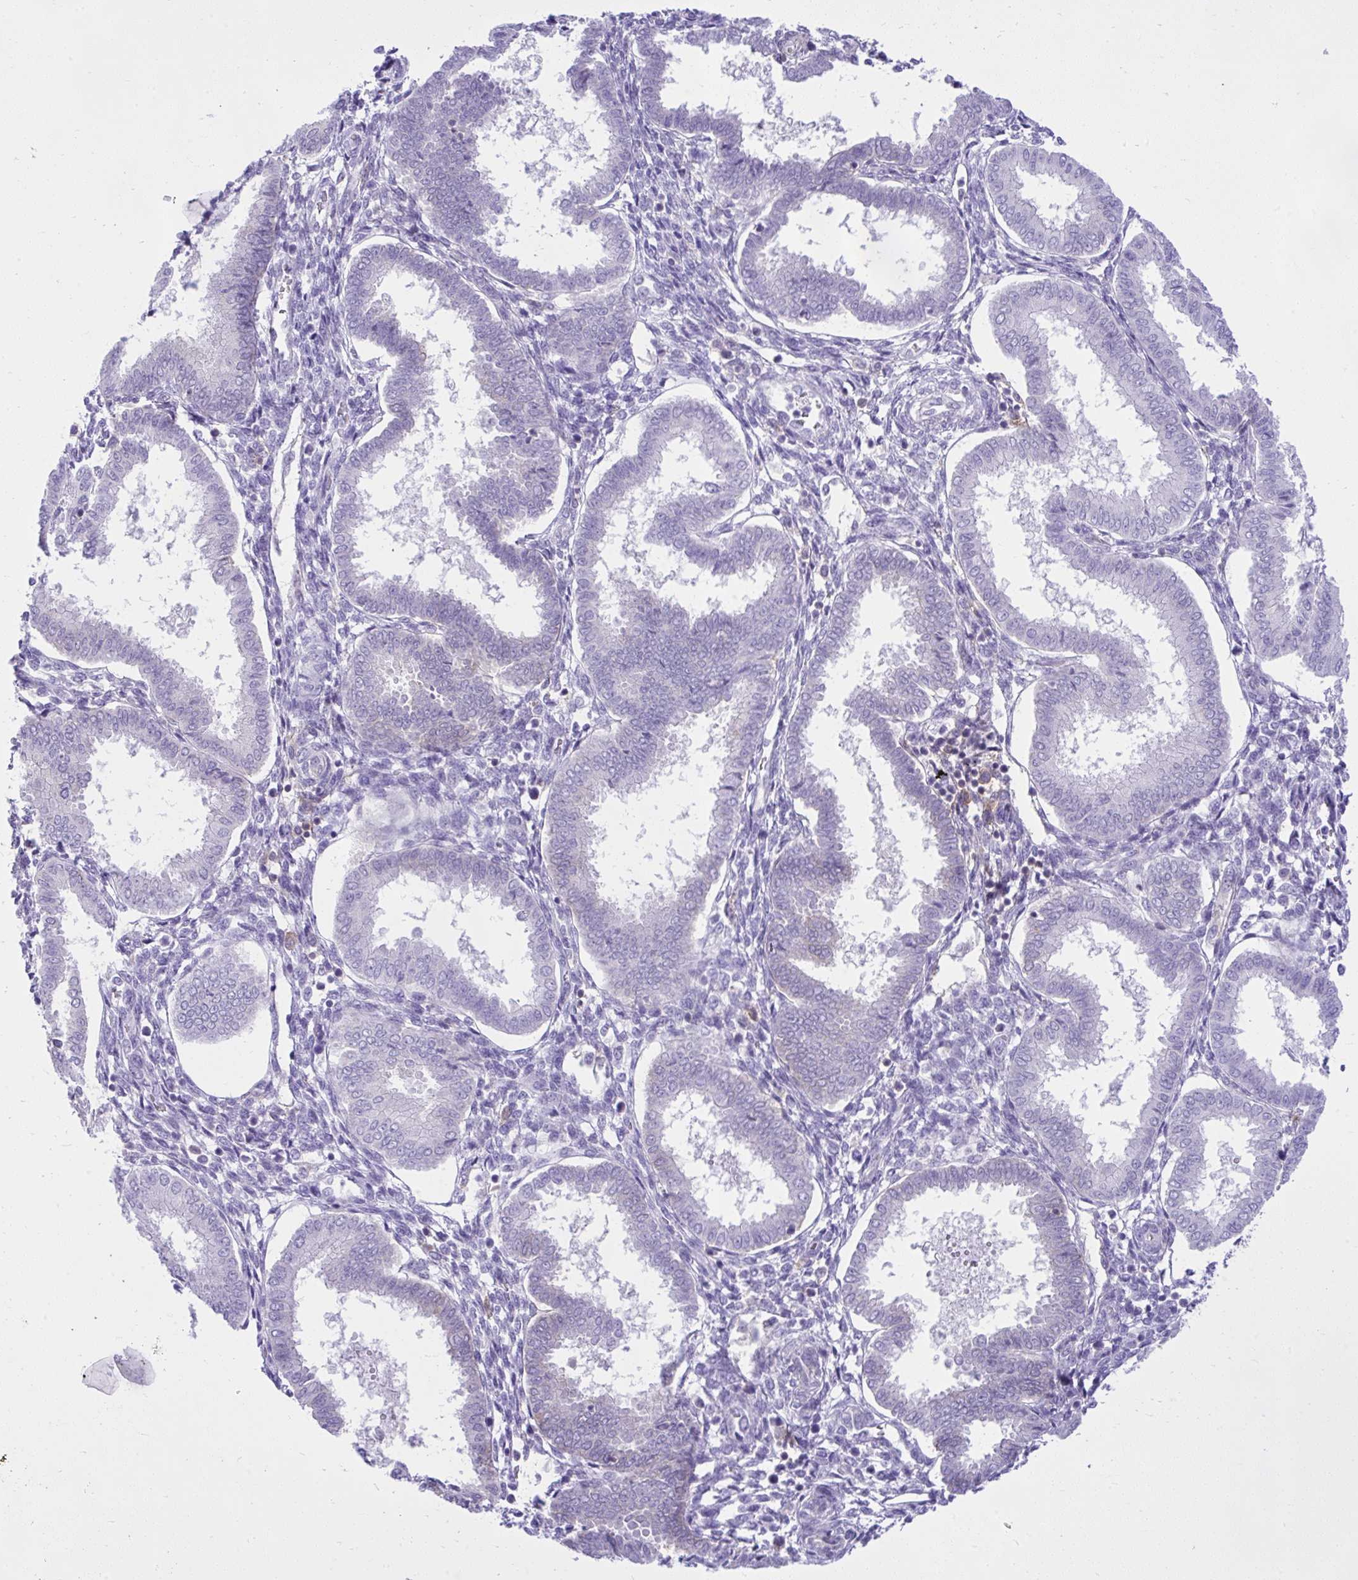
{"staining": {"intensity": "negative", "quantity": "none", "location": "none"}, "tissue": "endometrium", "cell_type": "Cells in endometrial stroma", "image_type": "normal", "snomed": [{"axis": "morphology", "description": "Normal tissue, NOS"}, {"axis": "topography", "description": "Endometrium"}], "caption": "There is no significant positivity in cells in endometrial stroma of endometrium. (Stains: DAB immunohistochemistry (IHC) with hematoxylin counter stain, Microscopy: brightfield microscopy at high magnification).", "gene": "GPRIN3", "patient": {"sex": "female", "age": 24}}